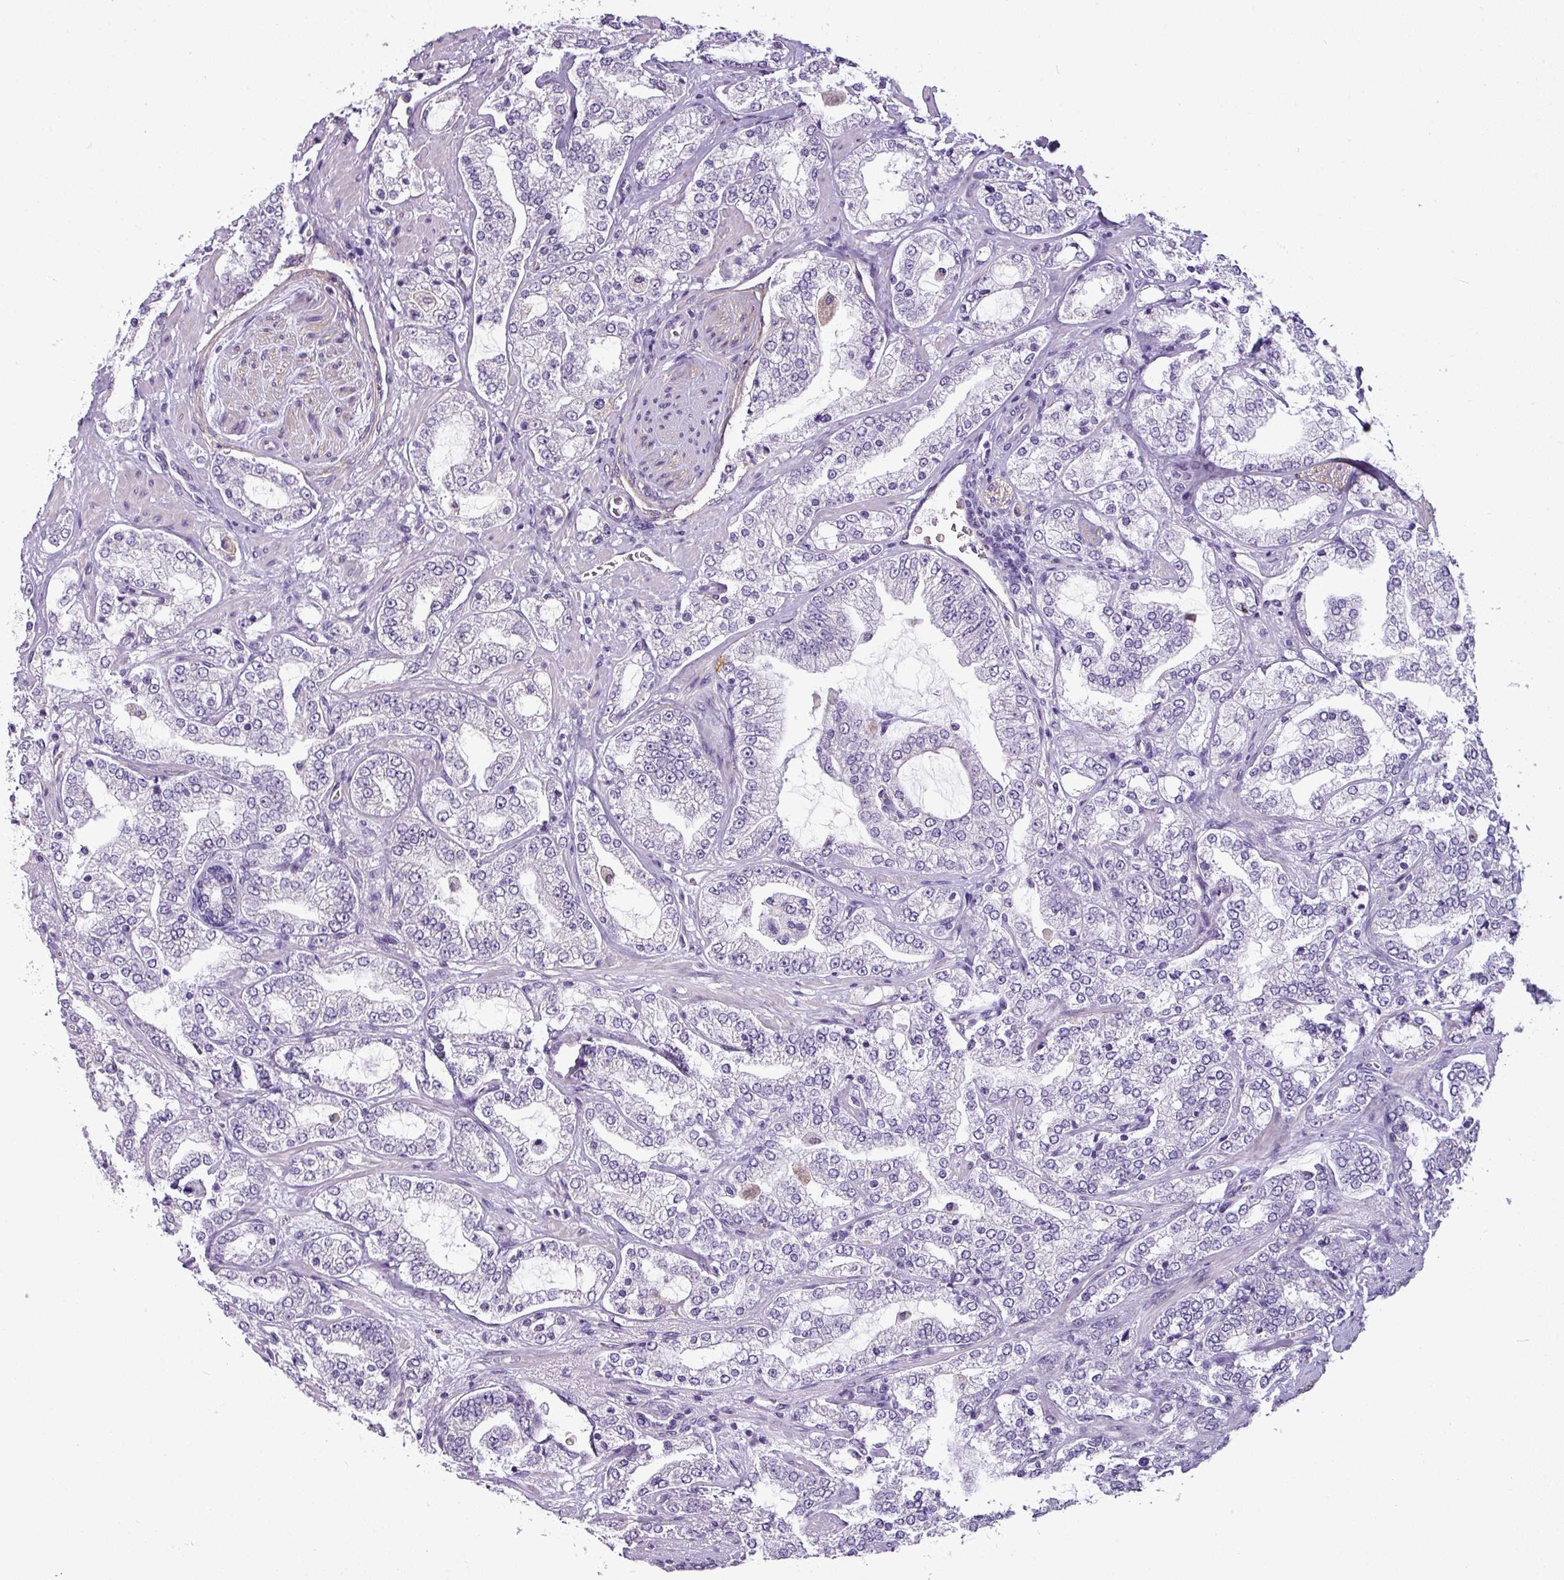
{"staining": {"intensity": "negative", "quantity": "none", "location": "none"}, "tissue": "prostate cancer", "cell_type": "Tumor cells", "image_type": "cancer", "snomed": [{"axis": "morphology", "description": "Adenocarcinoma, High grade"}, {"axis": "topography", "description": "Prostate"}], "caption": "Histopathology image shows no significant protein staining in tumor cells of adenocarcinoma (high-grade) (prostate).", "gene": "TMEM178B", "patient": {"sex": "male", "age": 64}}